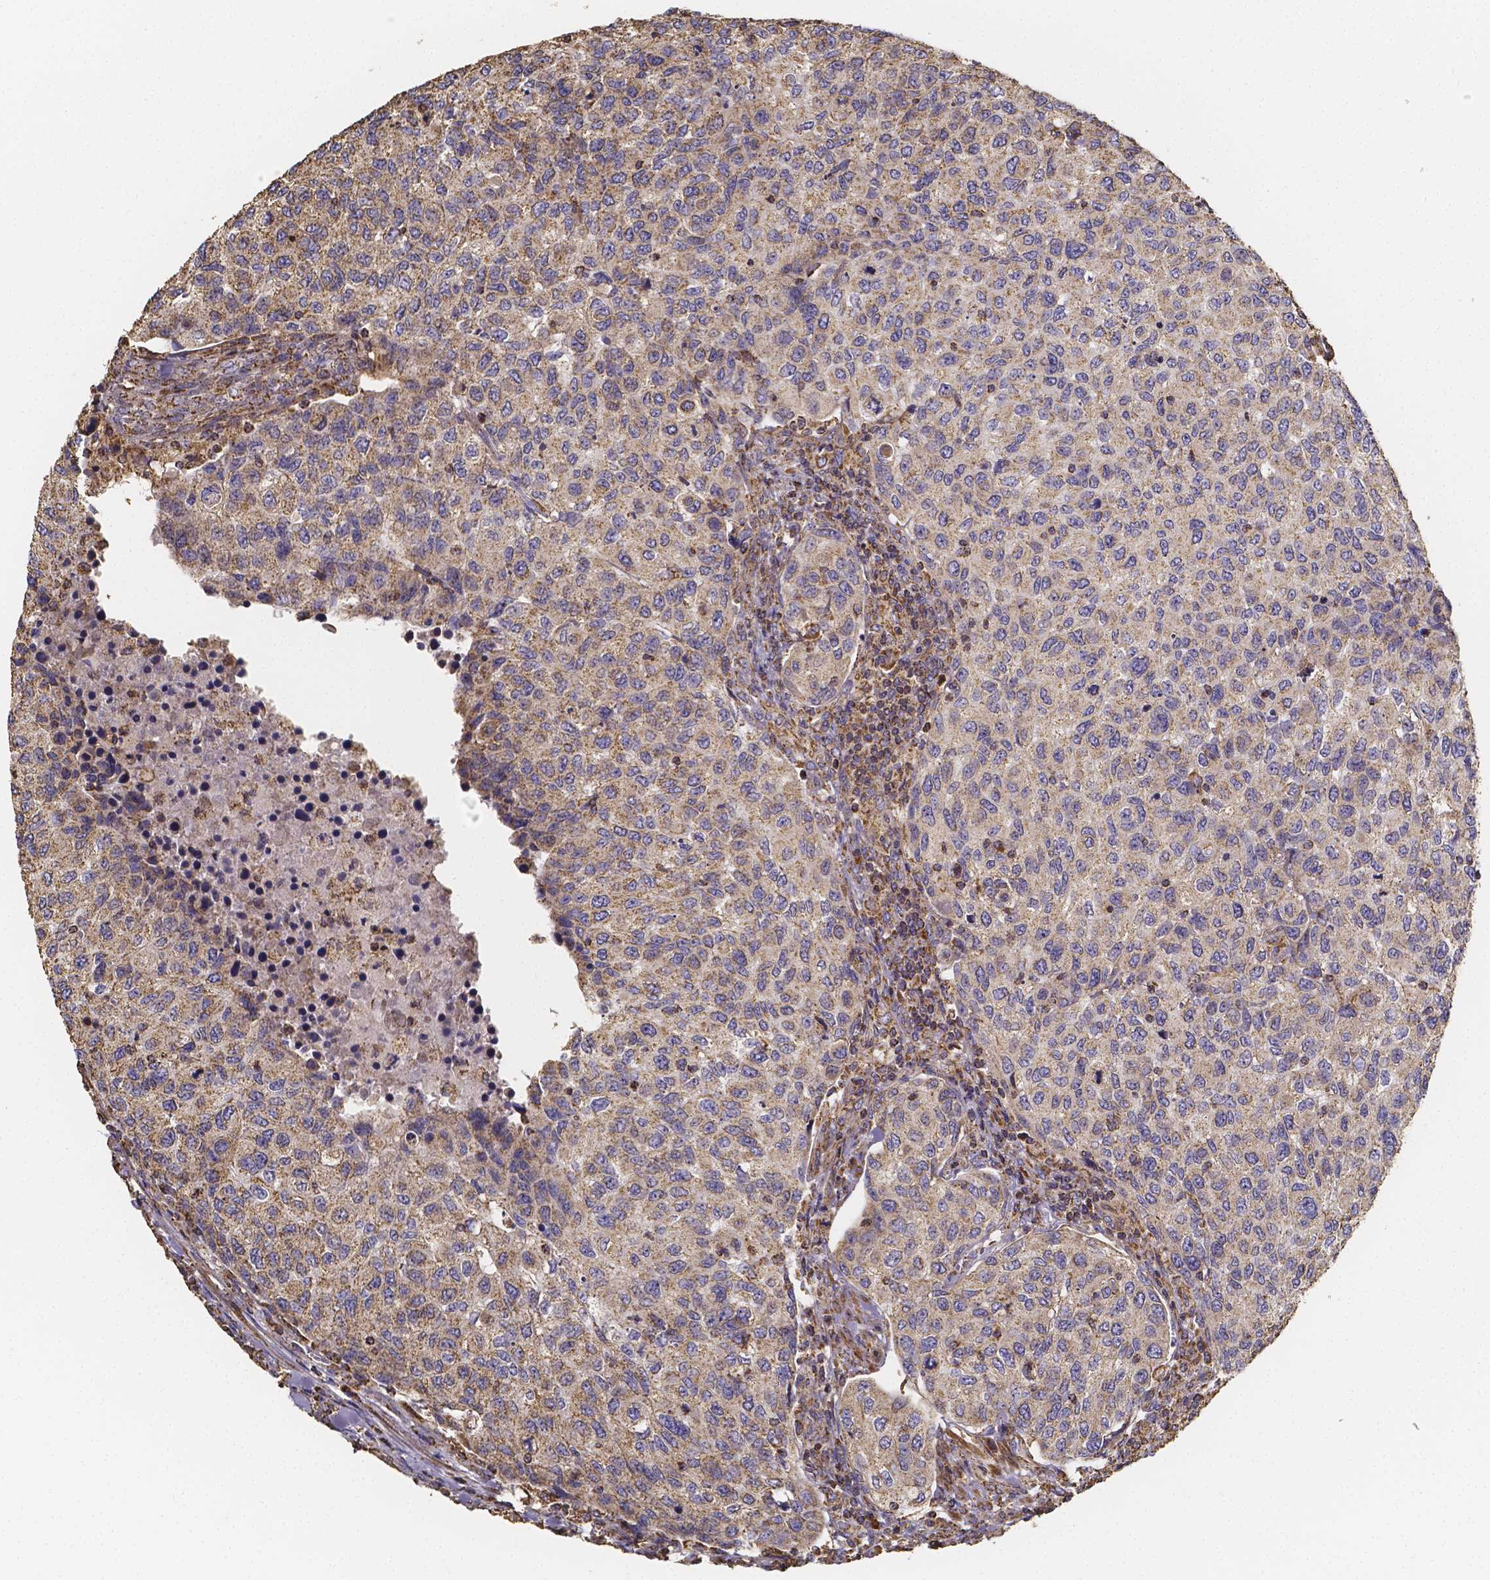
{"staining": {"intensity": "weak", "quantity": ">75%", "location": "cytoplasmic/membranous"}, "tissue": "urothelial cancer", "cell_type": "Tumor cells", "image_type": "cancer", "snomed": [{"axis": "morphology", "description": "Urothelial carcinoma, High grade"}, {"axis": "topography", "description": "Urinary bladder"}], "caption": "Immunohistochemical staining of urothelial cancer exhibits low levels of weak cytoplasmic/membranous positivity in approximately >75% of tumor cells.", "gene": "SLC35D2", "patient": {"sex": "female", "age": 78}}